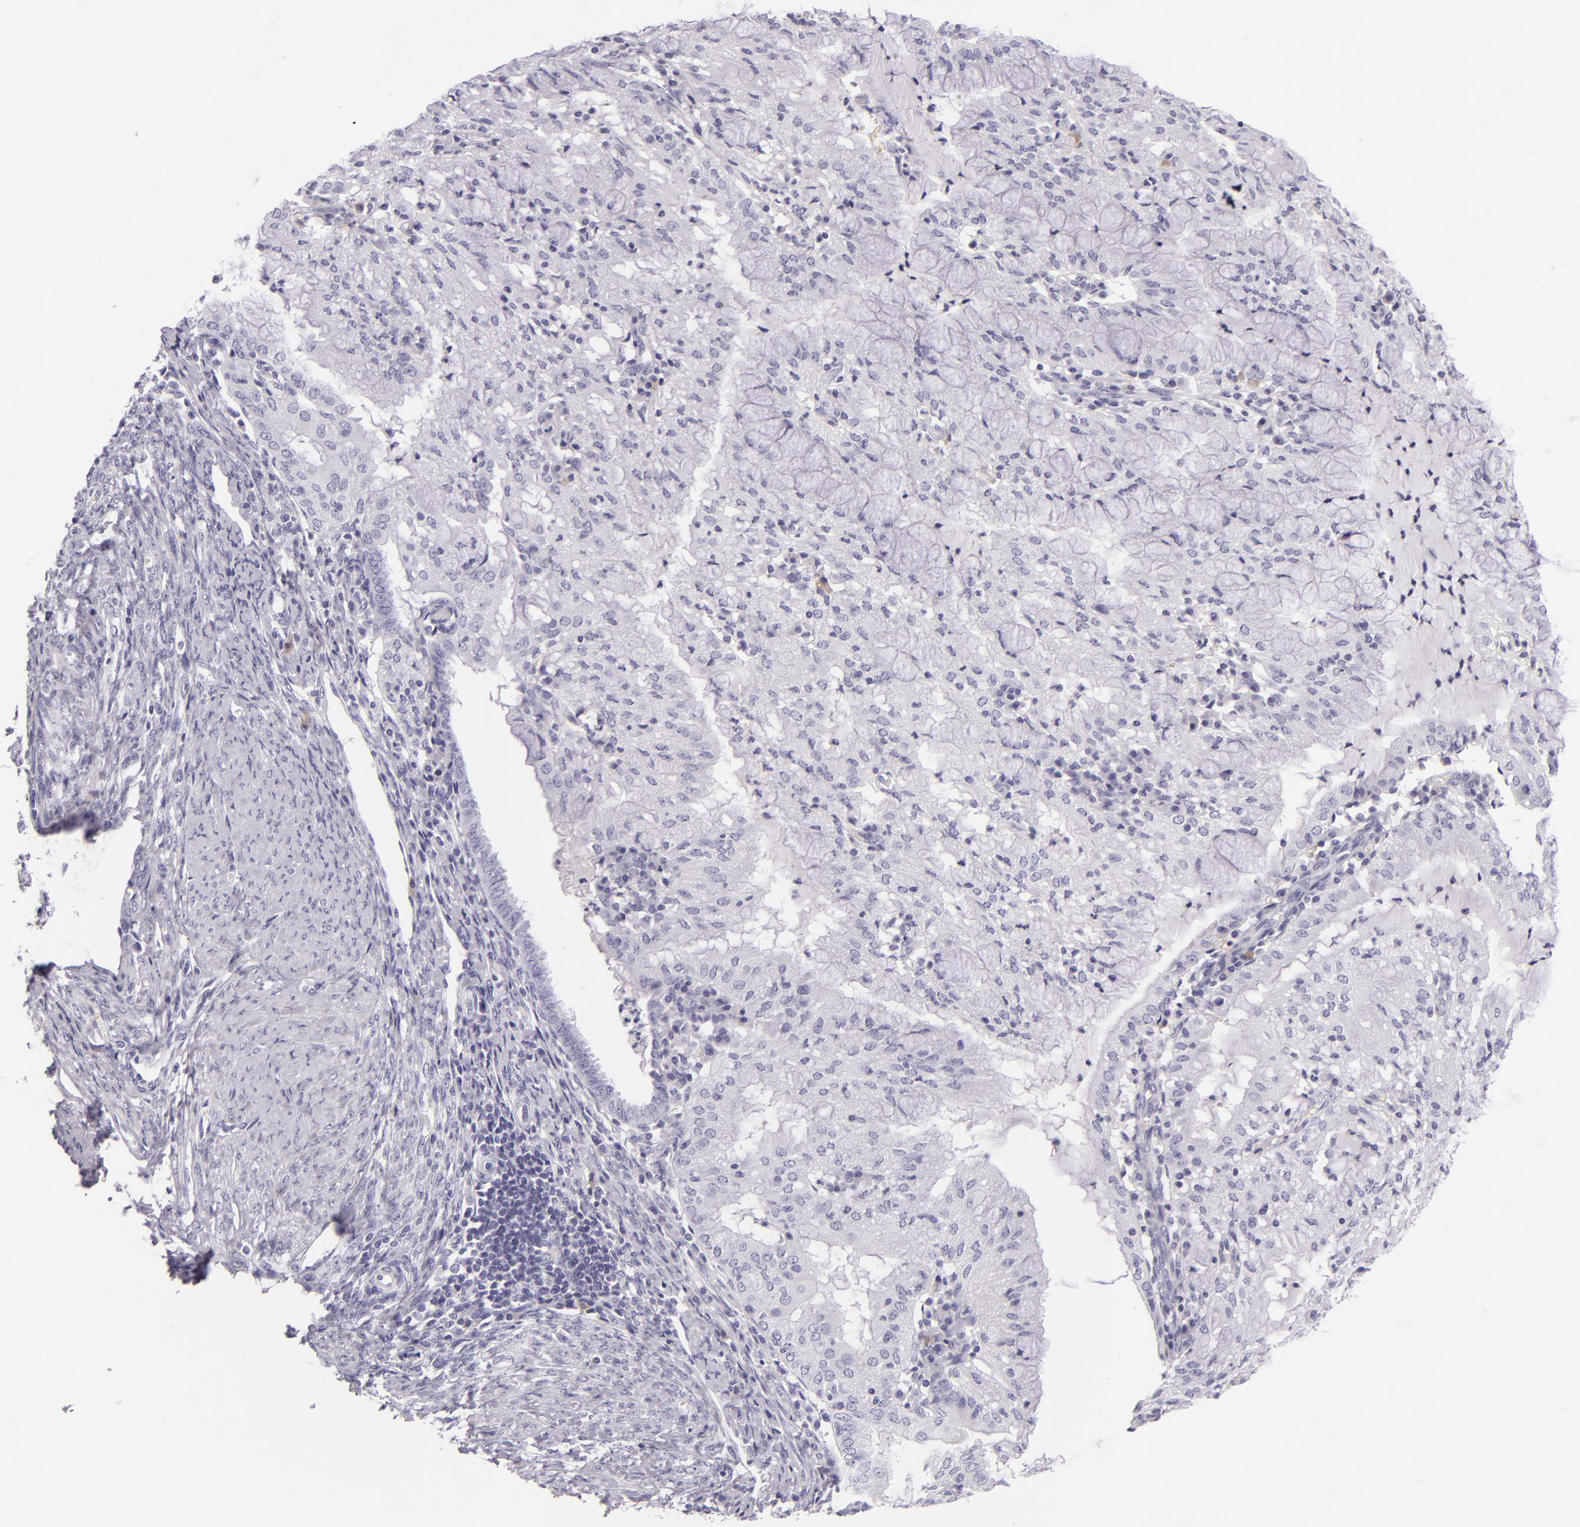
{"staining": {"intensity": "negative", "quantity": "none", "location": "none"}, "tissue": "endometrial cancer", "cell_type": "Tumor cells", "image_type": "cancer", "snomed": [{"axis": "morphology", "description": "Adenocarcinoma, NOS"}, {"axis": "topography", "description": "Endometrium"}], "caption": "Immunohistochemical staining of human adenocarcinoma (endometrial) demonstrates no significant positivity in tumor cells.", "gene": "INA", "patient": {"sex": "female", "age": 63}}